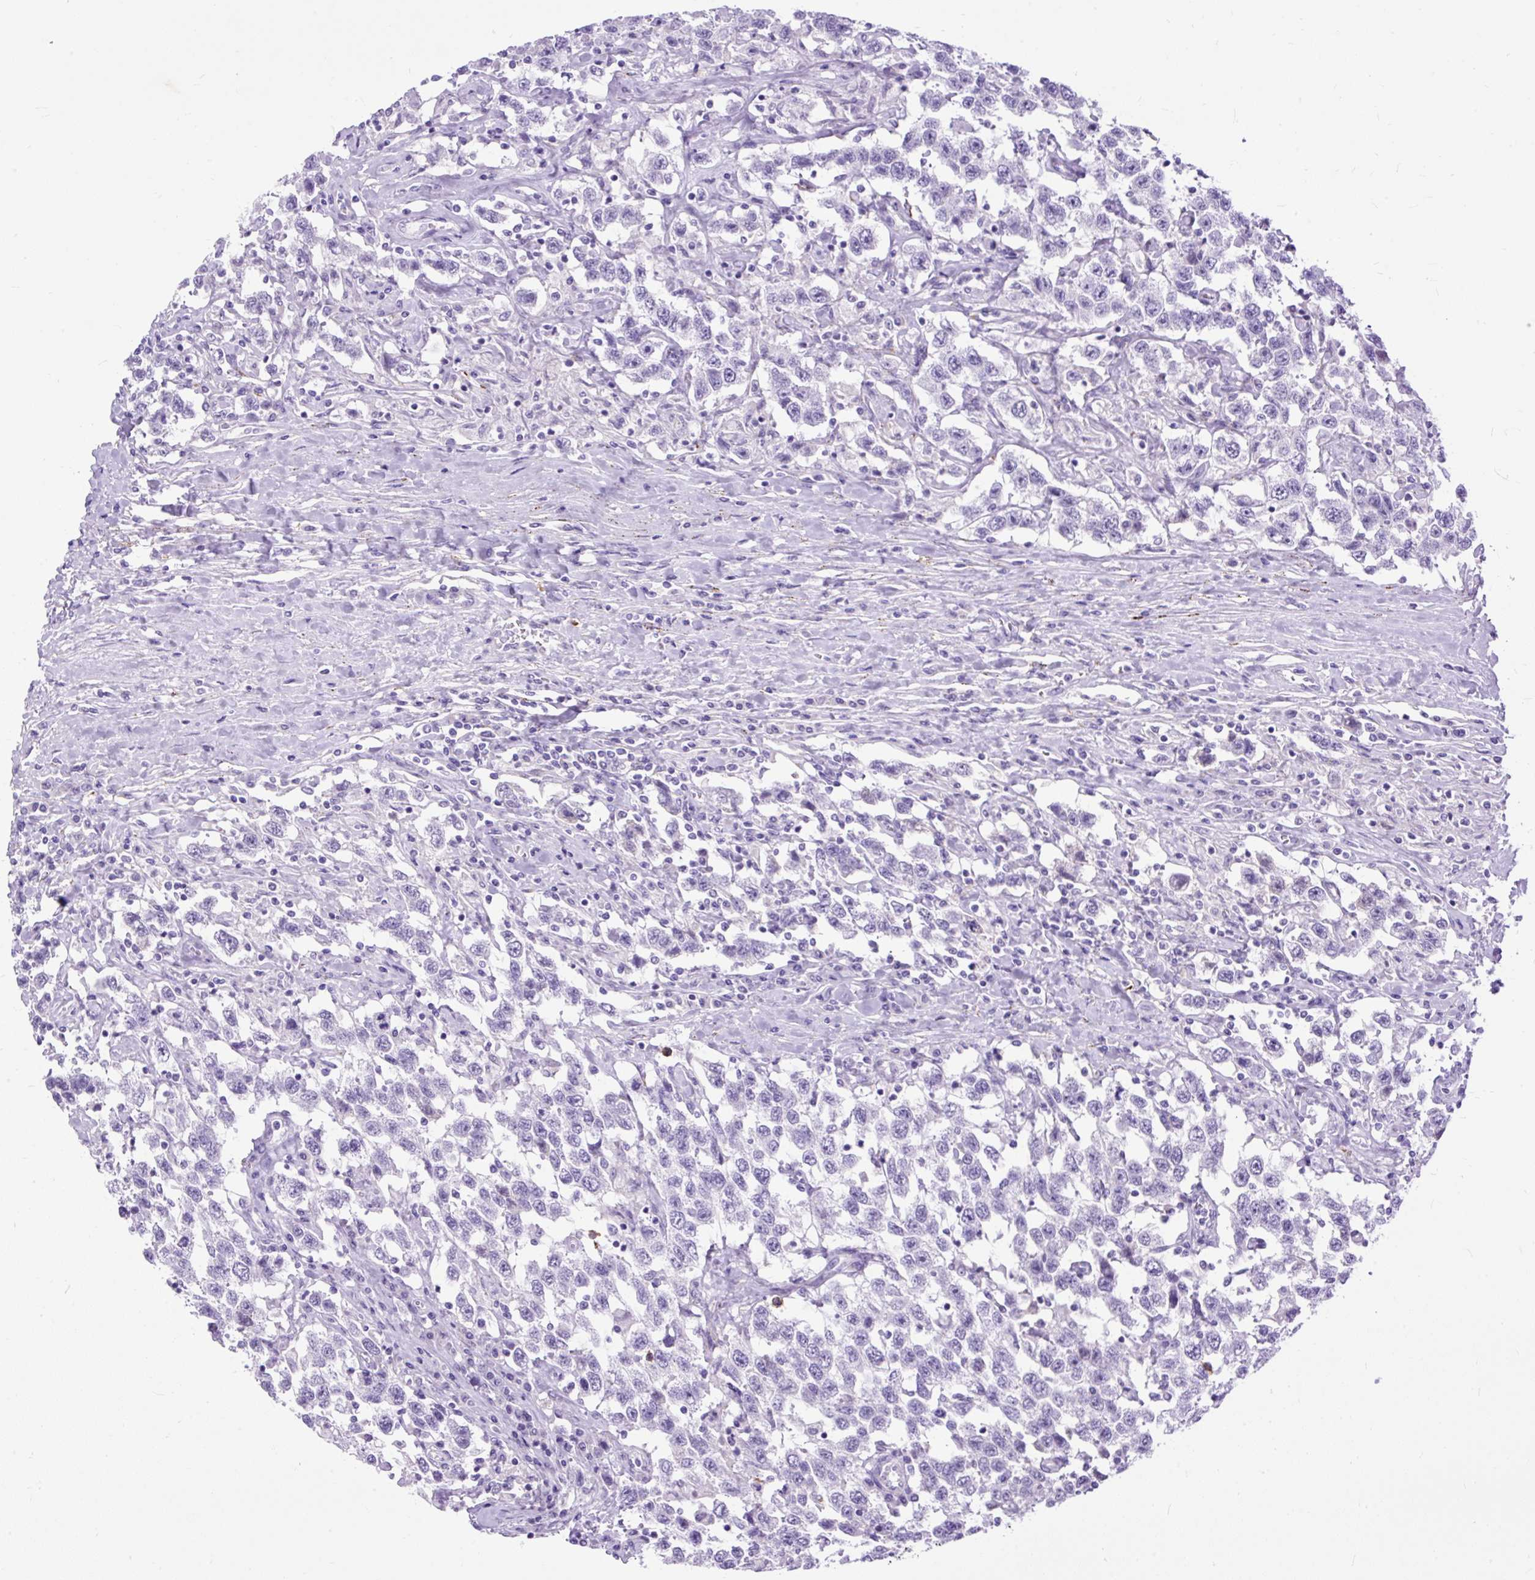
{"staining": {"intensity": "negative", "quantity": "none", "location": "none"}, "tissue": "testis cancer", "cell_type": "Tumor cells", "image_type": "cancer", "snomed": [{"axis": "morphology", "description": "Seminoma, NOS"}, {"axis": "topography", "description": "Testis"}], "caption": "This is an immunohistochemistry (IHC) micrograph of seminoma (testis). There is no staining in tumor cells.", "gene": "ZNF256", "patient": {"sex": "male", "age": 41}}